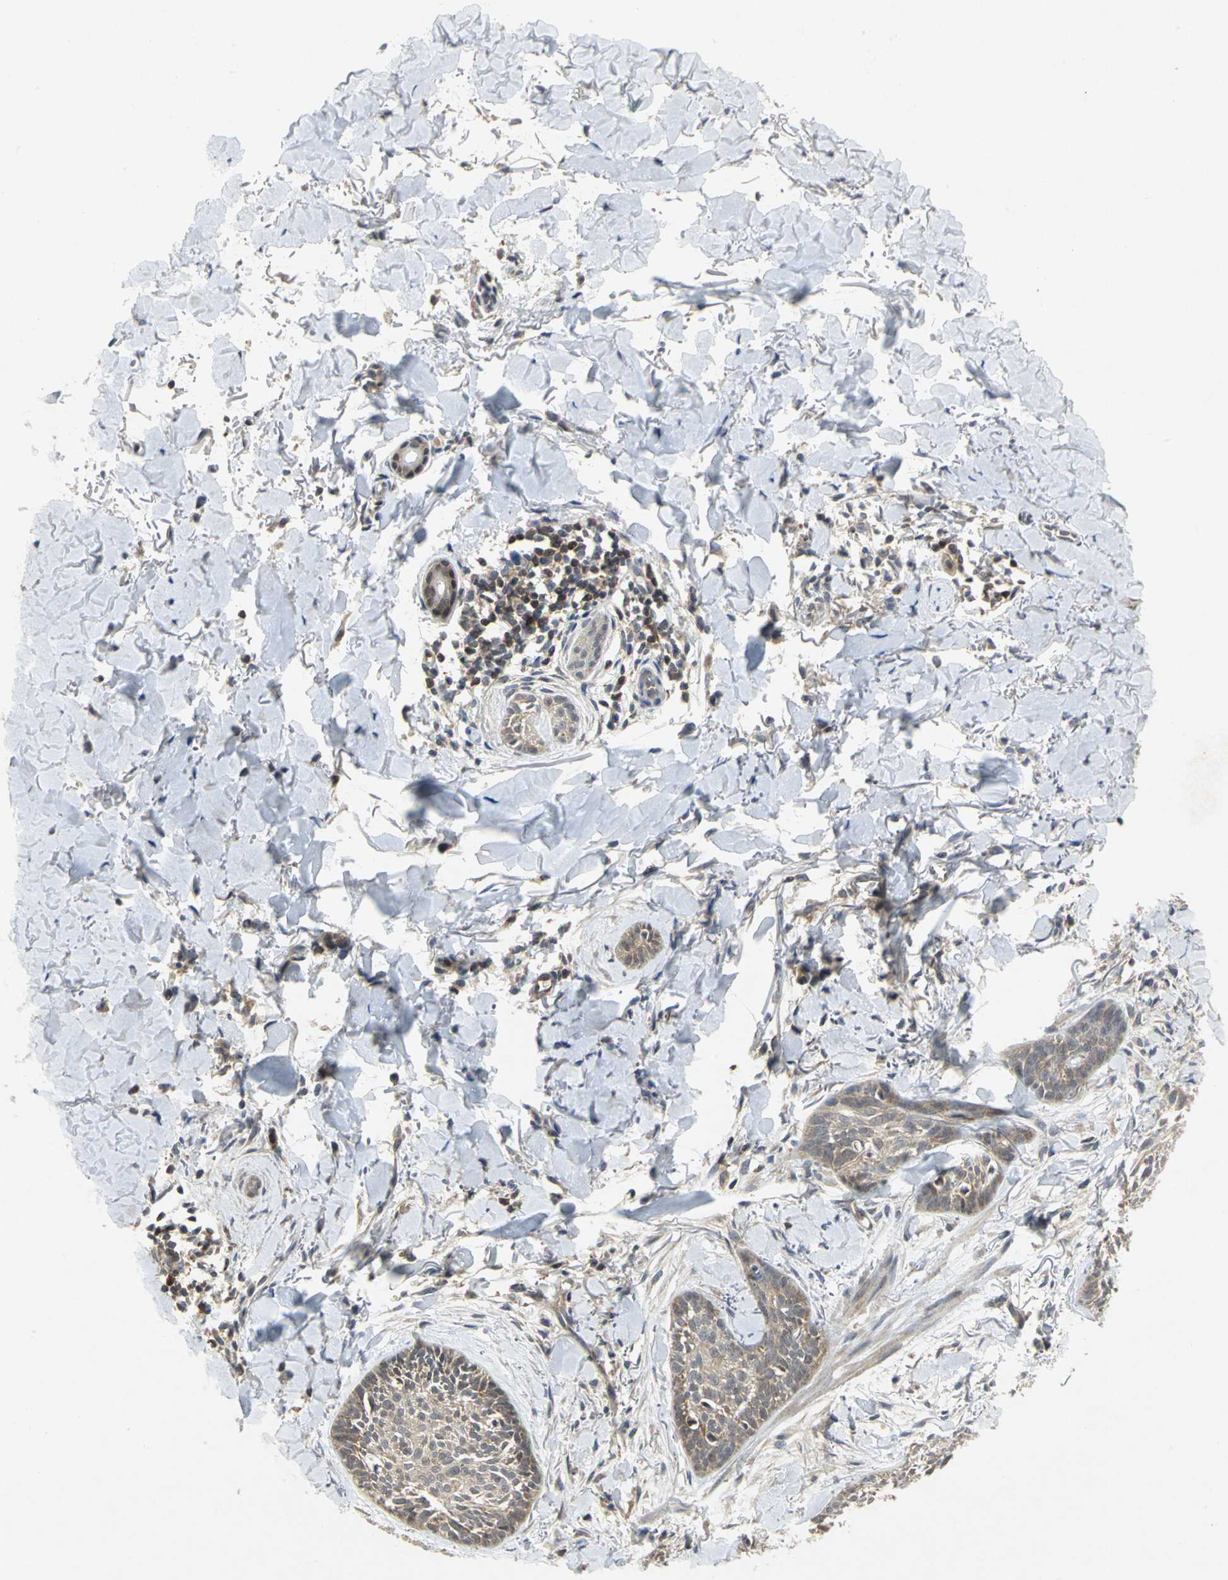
{"staining": {"intensity": "weak", "quantity": ">75%", "location": "cytoplasmic/membranous"}, "tissue": "skin cancer", "cell_type": "Tumor cells", "image_type": "cancer", "snomed": [{"axis": "morphology", "description": "Normal tissue, NOS"}, {"axis": "morphology", "description": "Basal cell carcinoma"}, {"axis": "topography", "description": "Skin"}], "caption": "An IHC image of neoplastic tissue is shown. Protein staining in brown shows weak cytoplasmic/membranous positivity in skin basal cell carcinoma within tumor cells. (DAB (3,3'-diaminobenzidine) = brown stain, brightfield microscopy at high magnification).", "gene": "PPIA", "patient": {"sex": "male", "age": 71}}